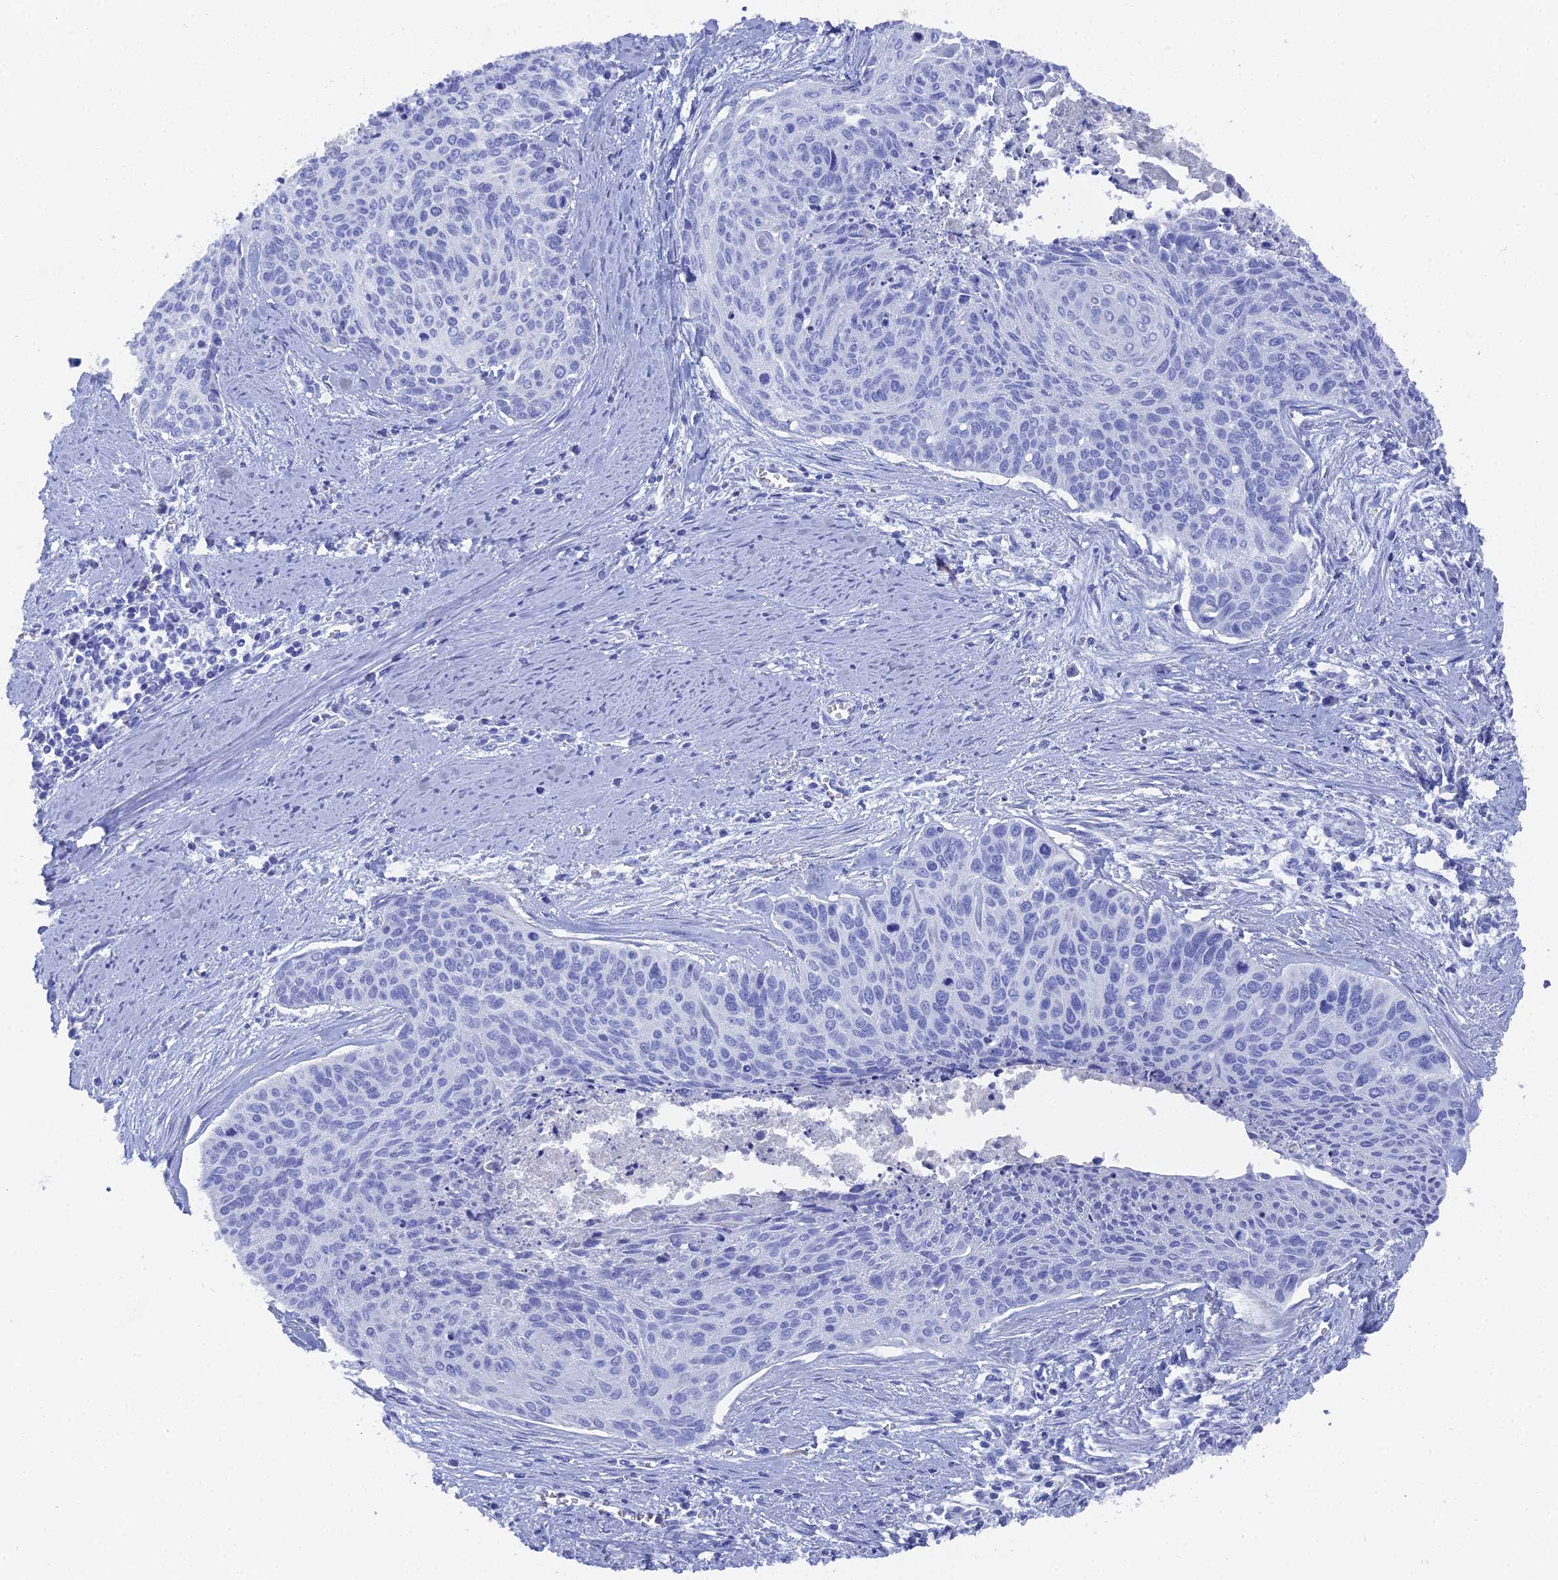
{"staining": {"intensity": "negative", "quantity": "none", "location": "none"}, "tissue": "cervical cancer", "cell_type": "Tumor cells", "image_type": "cancer", "snomed": [{"axis": "morphology", "description": "Squamous cell carcinoma, NOS"}, {"axis": "topography", "description": "Cervix"}], "caption": "This image is of cervical cancer (squamous cell carcinoma) stained with immunohistochemistry (IHC) to label a protein in brown with the nuclei are counter-stained blue. There is no staining in tumor cells.", "gene": "ENPP3", "patient": {"sex": "female", "age": 55}}